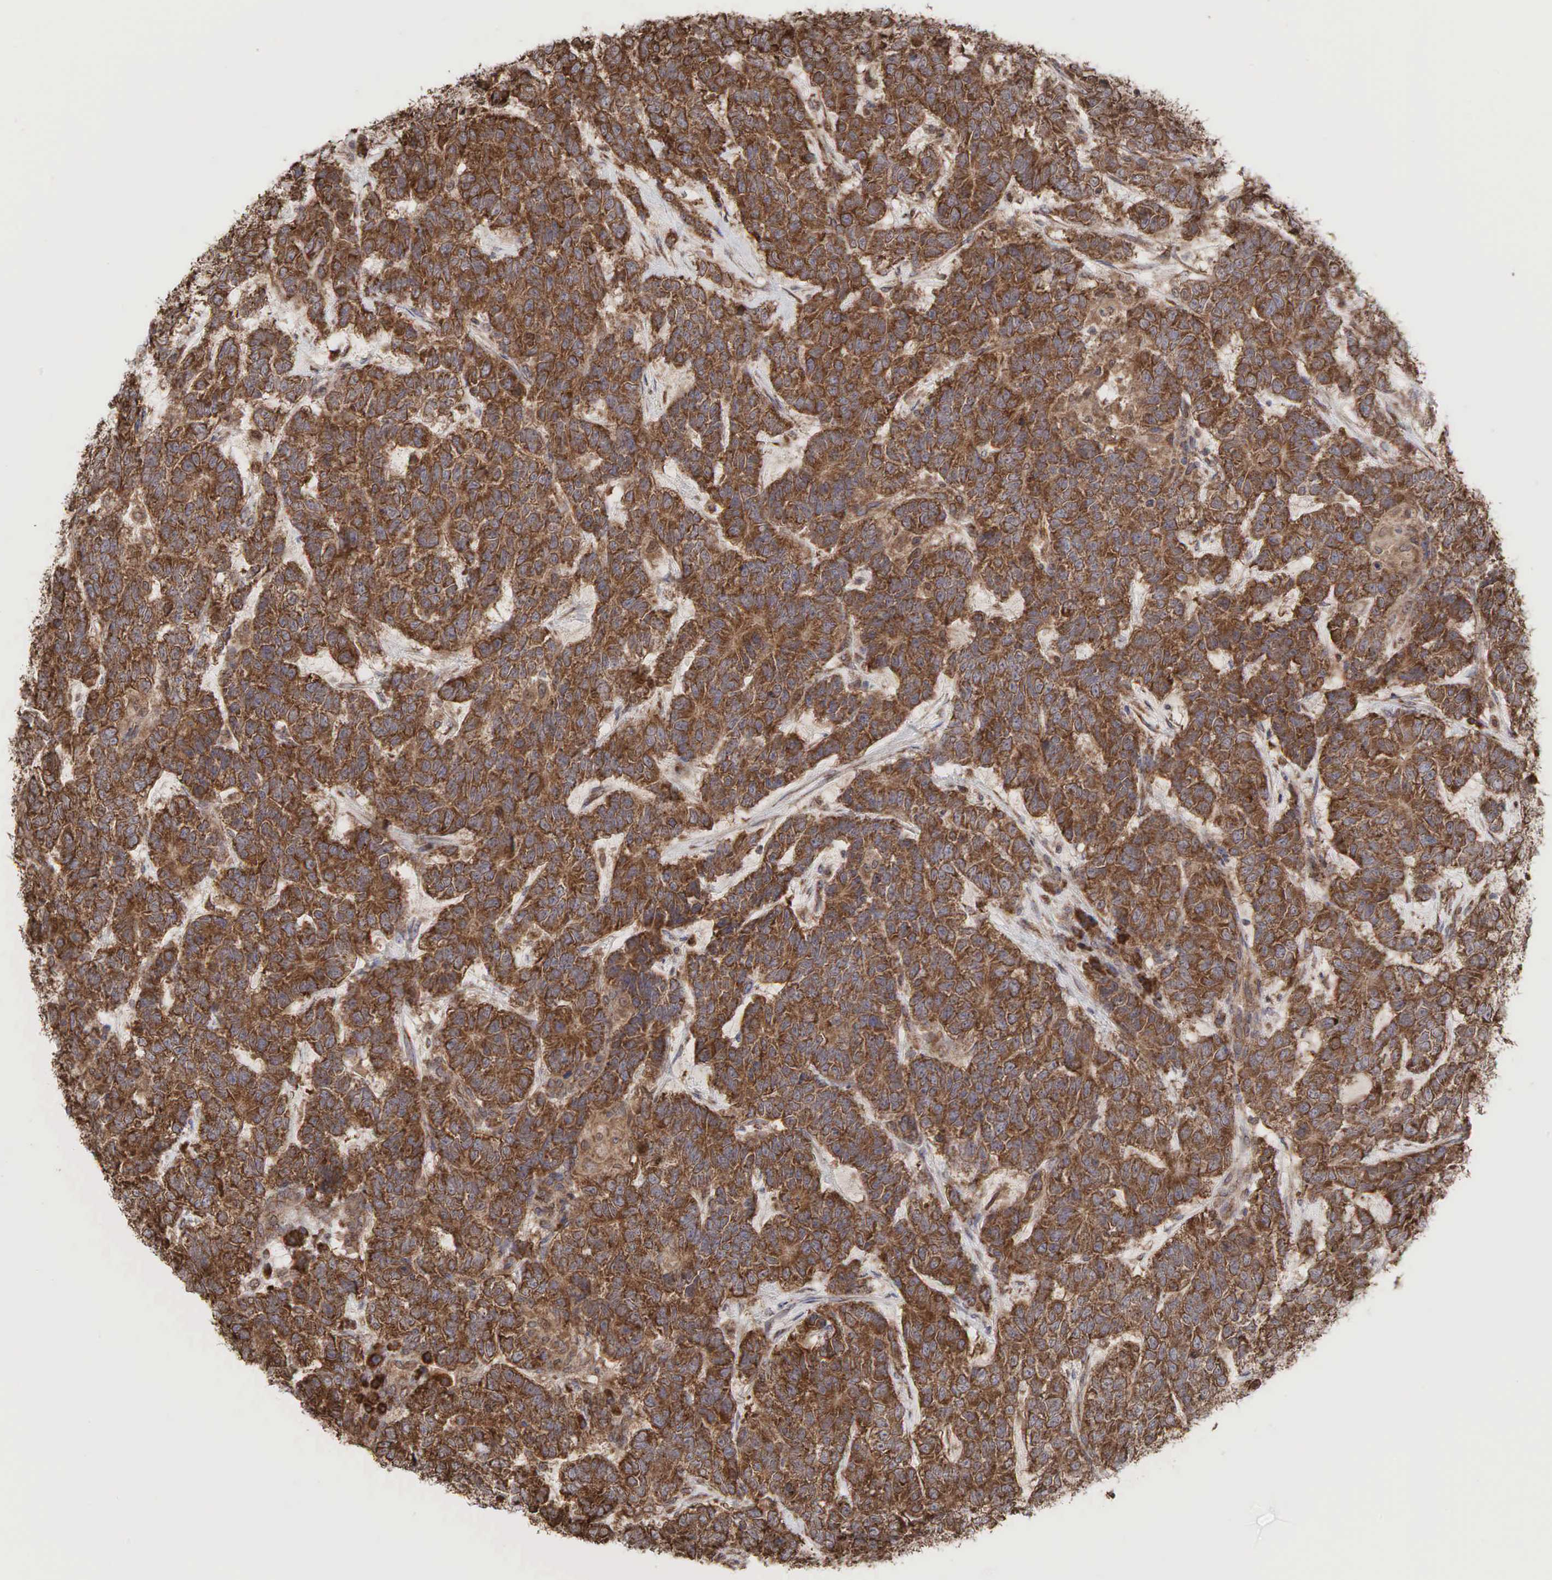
{"staining": {"intensity": "strong", "quantity": ">75%", "location": "cytoplasmic/membranous"}, "tissue": "testis cancer", "cell_type": "Tumor cells", "image_type": "cancer", "snomed": [{"axis": "morphology", "description": "Carcinoma, Embryonal, NOS"}, {"axis": "topography", "description": "Testis"}], "caption": "Protein analysis of embryonal carcinoma (testis) tissue displays strong cytoplasmic/membranous positivity in approximately >75% of tumor cells.", "gene": "PABPC5", "patient": {"sex": "male", "age": 26}}